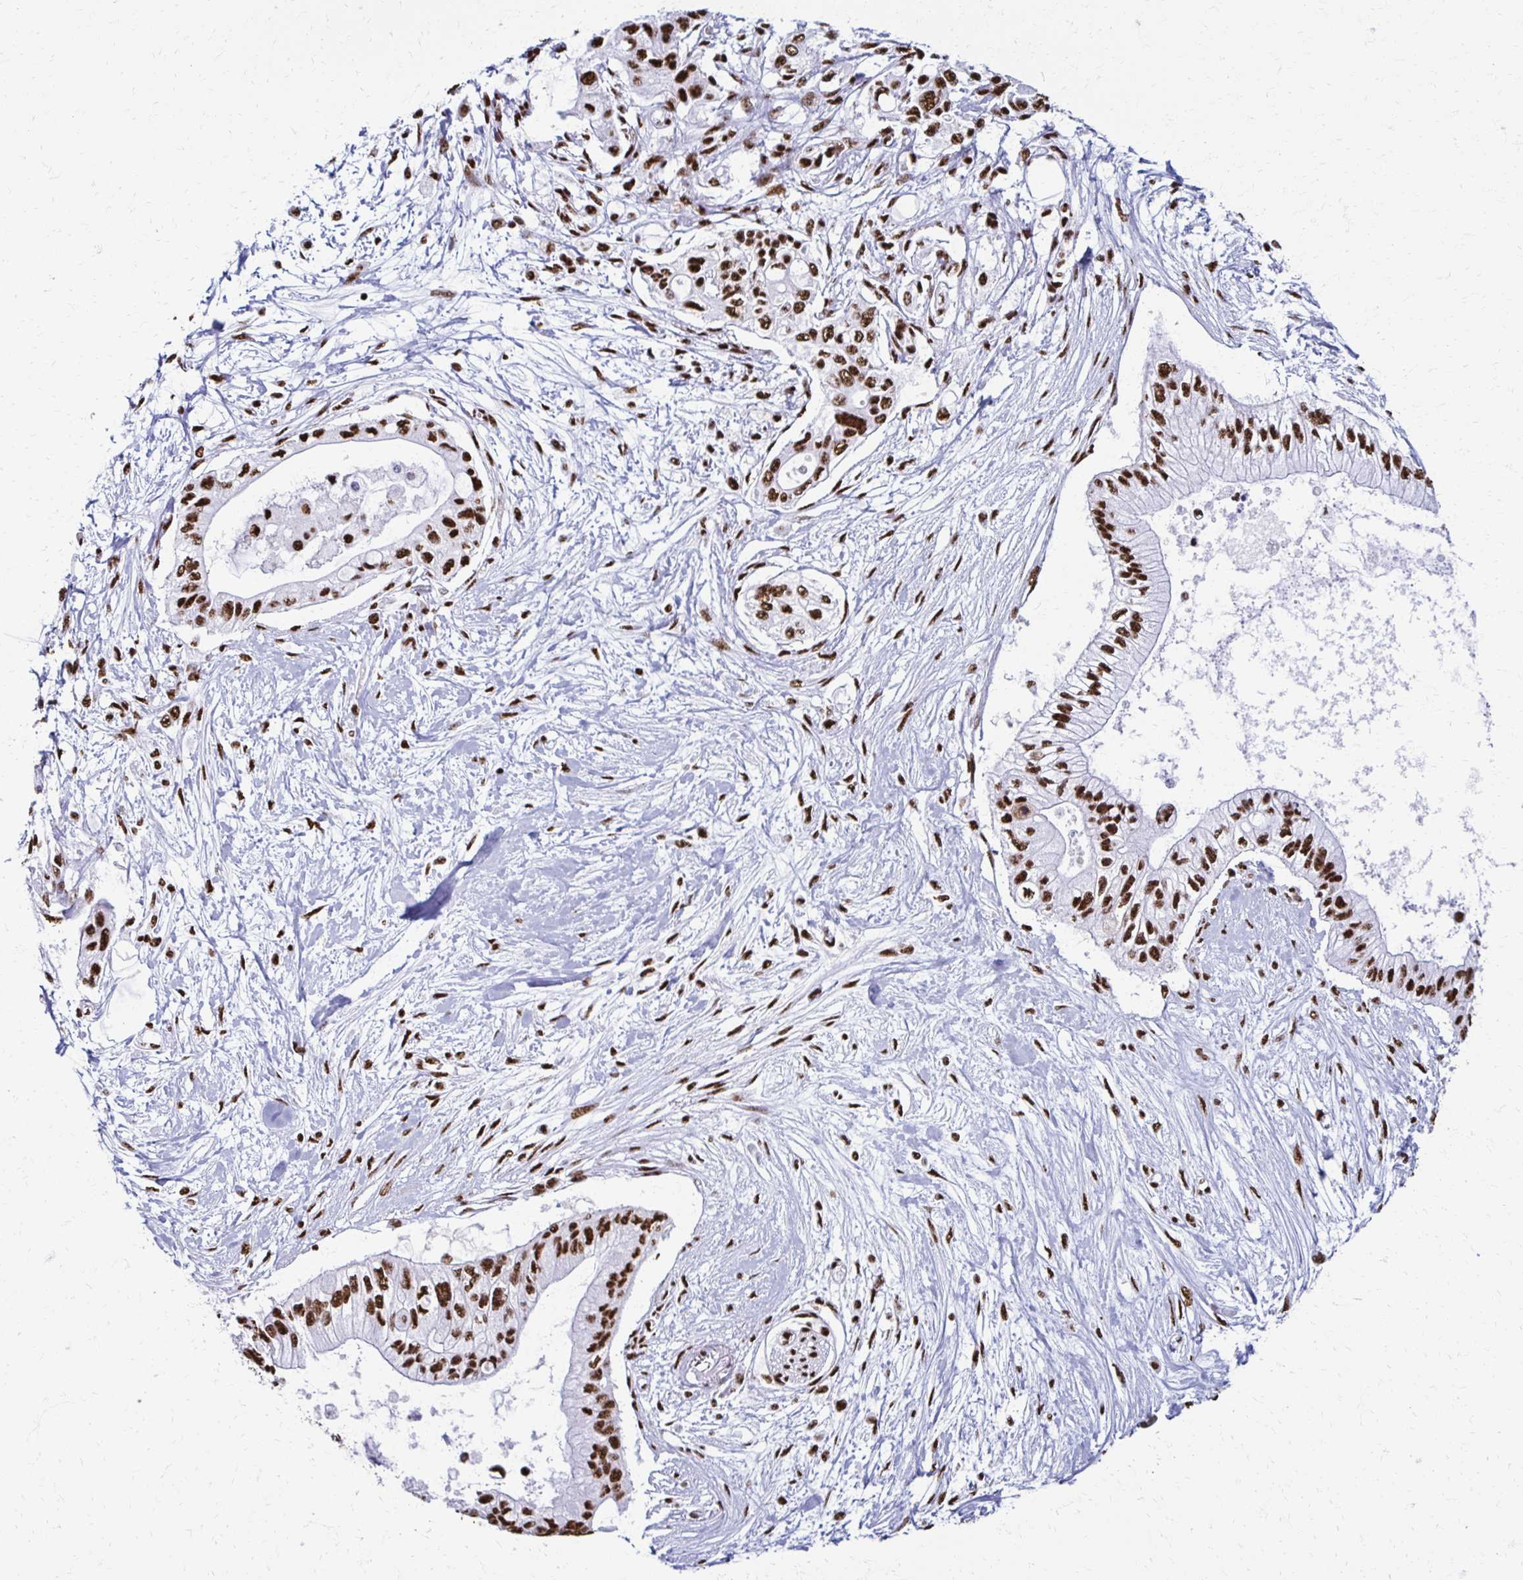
{"staining": {"intensity": "strong", "quantity": ">75%", "location": "nuclear"}, "tissue": "pancreatic cancer", "cell_type": "Tumor cells", "image_type": "cancer", "snomed": [{"axis": "morphology", "description": "Adenocarcinoma, NOS"}, {"axis": "topography", "description": "Pancreas"}], "caption": "Immunohistochemistry (IHC) of adenocarcinoma (pancreatic) shows high levels of strong nuclear positivity in about >75% of tumor cells.", "gene": "NONO", "patient": {"sex": "female", "age": 77}}